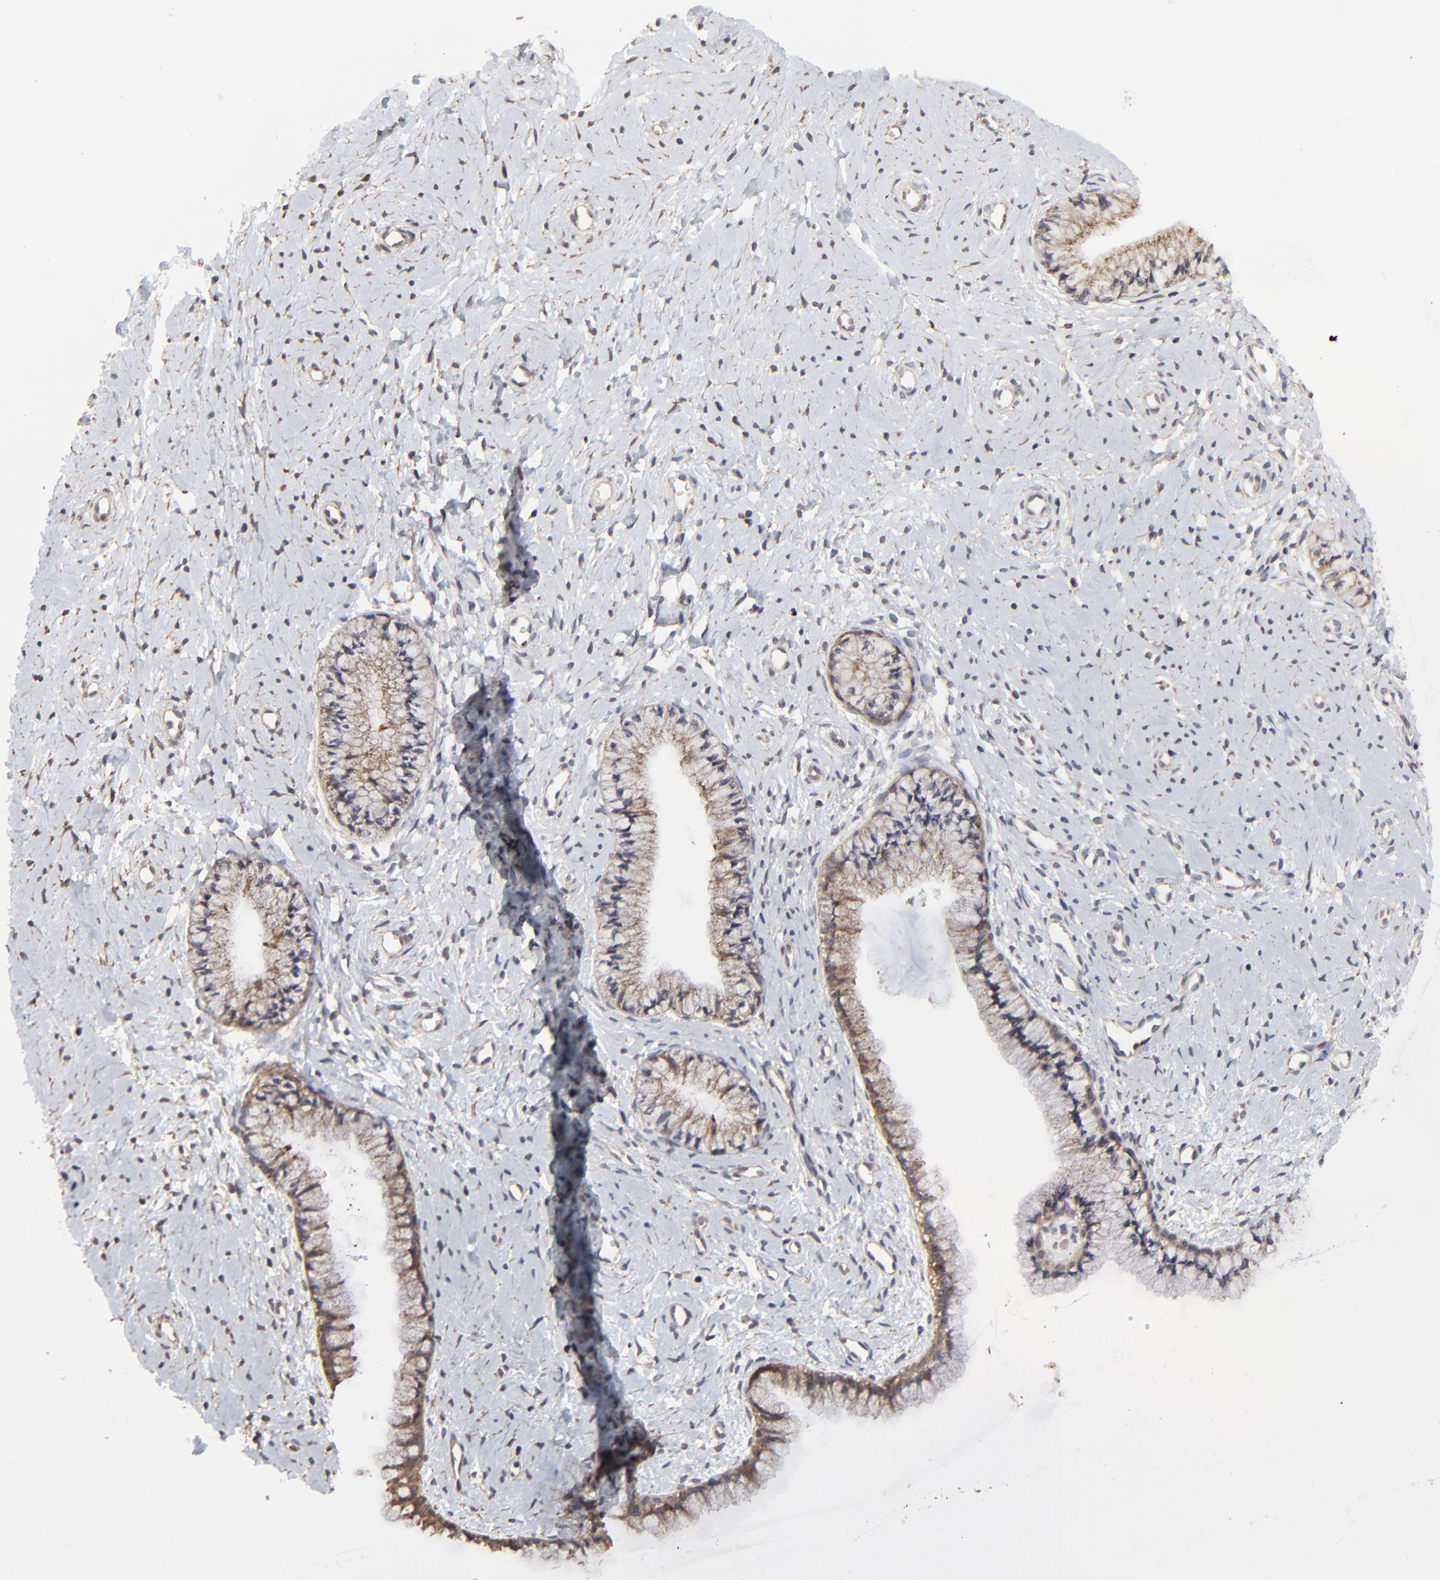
{"staining": {"intensity": "strong", "quantity": ">75%", "location": "cytoplasmic/membranous"}, "tissue": "cervix", "cell_type": "Glandular cells", "image_type": "normal", "snomed": [{"axis": "morphology", "description": "Normal tissue, NOS"}, {"axis": "topography", "description": "Cervix"}], "caption": "Glandular cells reveal high levels of strong cytoplasmic/membranous expression in about >75% of cells in unremarkable human cervix. The protein is shown in brown color, while the nuclei are stained blue.", "gene": "ELP2", "patient": {"sex": "female", "age": 46}}